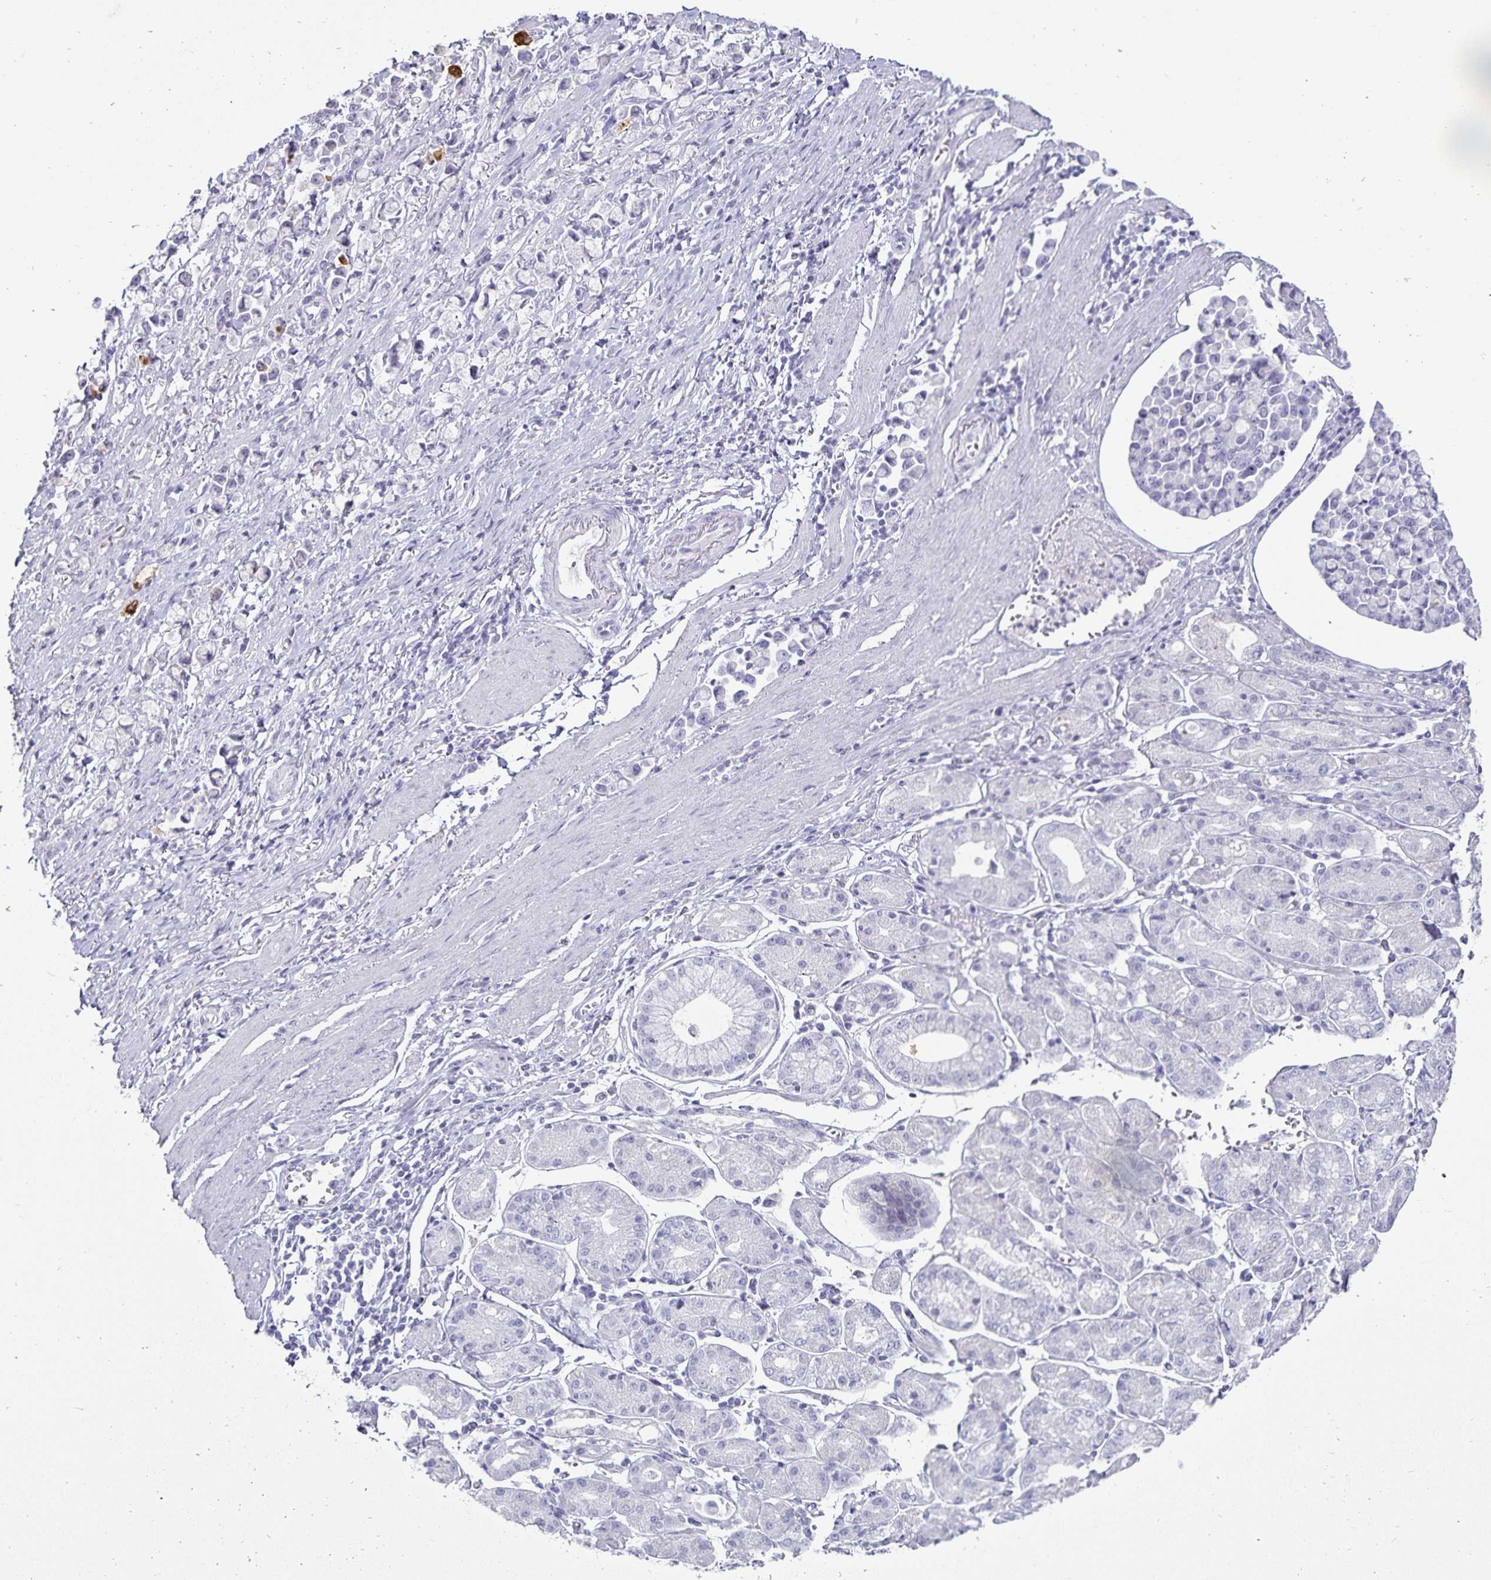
{"staining": {"intensity": "strong", "quantity": "<25%", "location": "cytoplasmic/membranous"}, "tissue": "stomach cancer", "cell_type": "Tumor cells", "image_type": "cancer", "snomed": [{"axis": "morphology", "description": "Adenocarcinoma, NOS"}, {"axis": "topography", "description": "Stomach"}], "caption": "Tumor cells display strong cytoplasmic/membranous staining in approximately <25% of cells in stomach adenocarcinoma.", "gene": "DEFA6", "patient": {"sex": "female", "age": 81}}